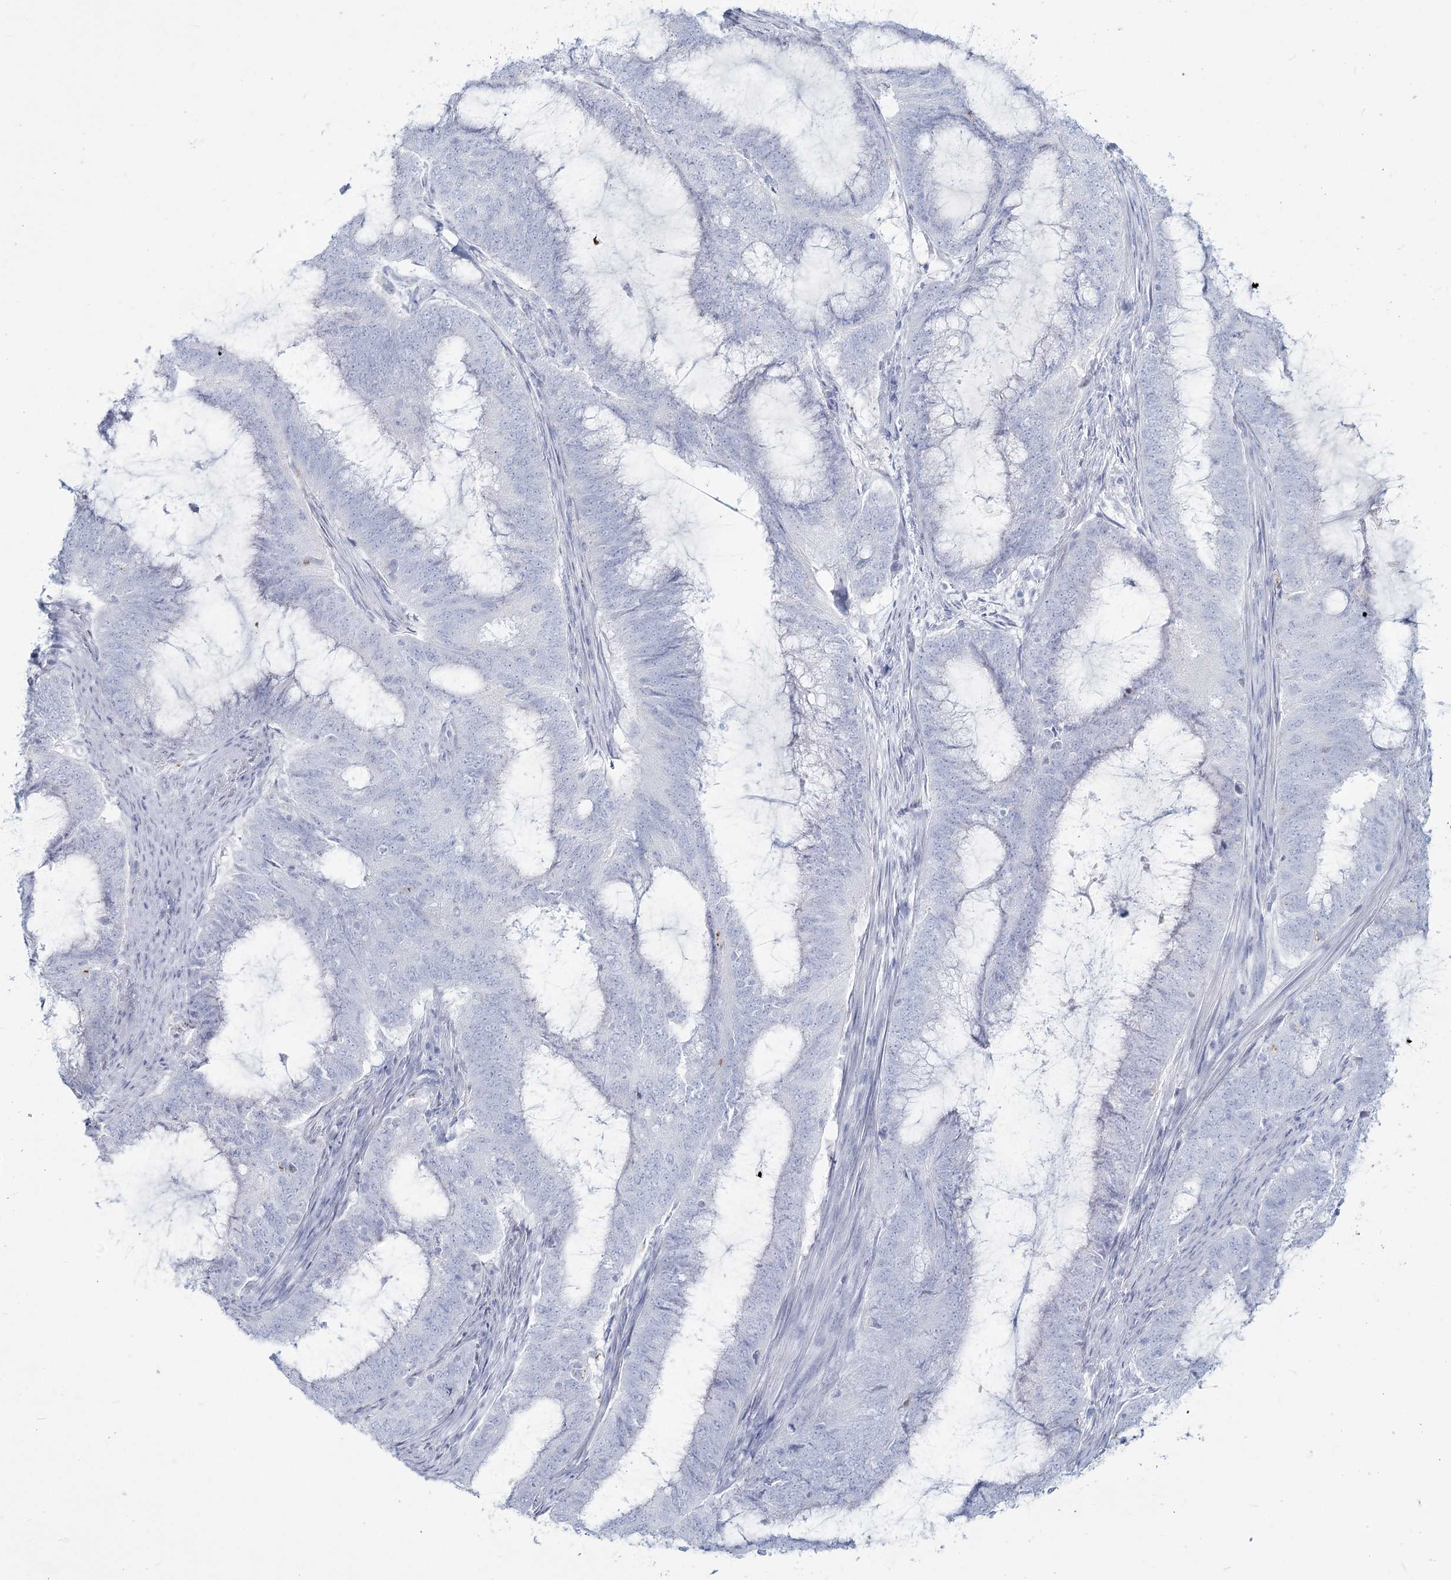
{"staining": {"intensity": "negative", "quantity": "none", "location": "none"}, "tissue": "endometrial cancer", "cell_type": "Tumor cells", "image_type": "cancer", "snomed": [{"axis": "morphology", "description": "Adenocarcinoma, NOS"}, {"axis": "topography", "description": "Endometrium"}], "caption": "Endometrial adenocarcinoma was stained to show a protein in brown. There is no significant staining in tumor cells.", "gene": "SLC6A19", "patient": {"sex": "female", "age": 51}}